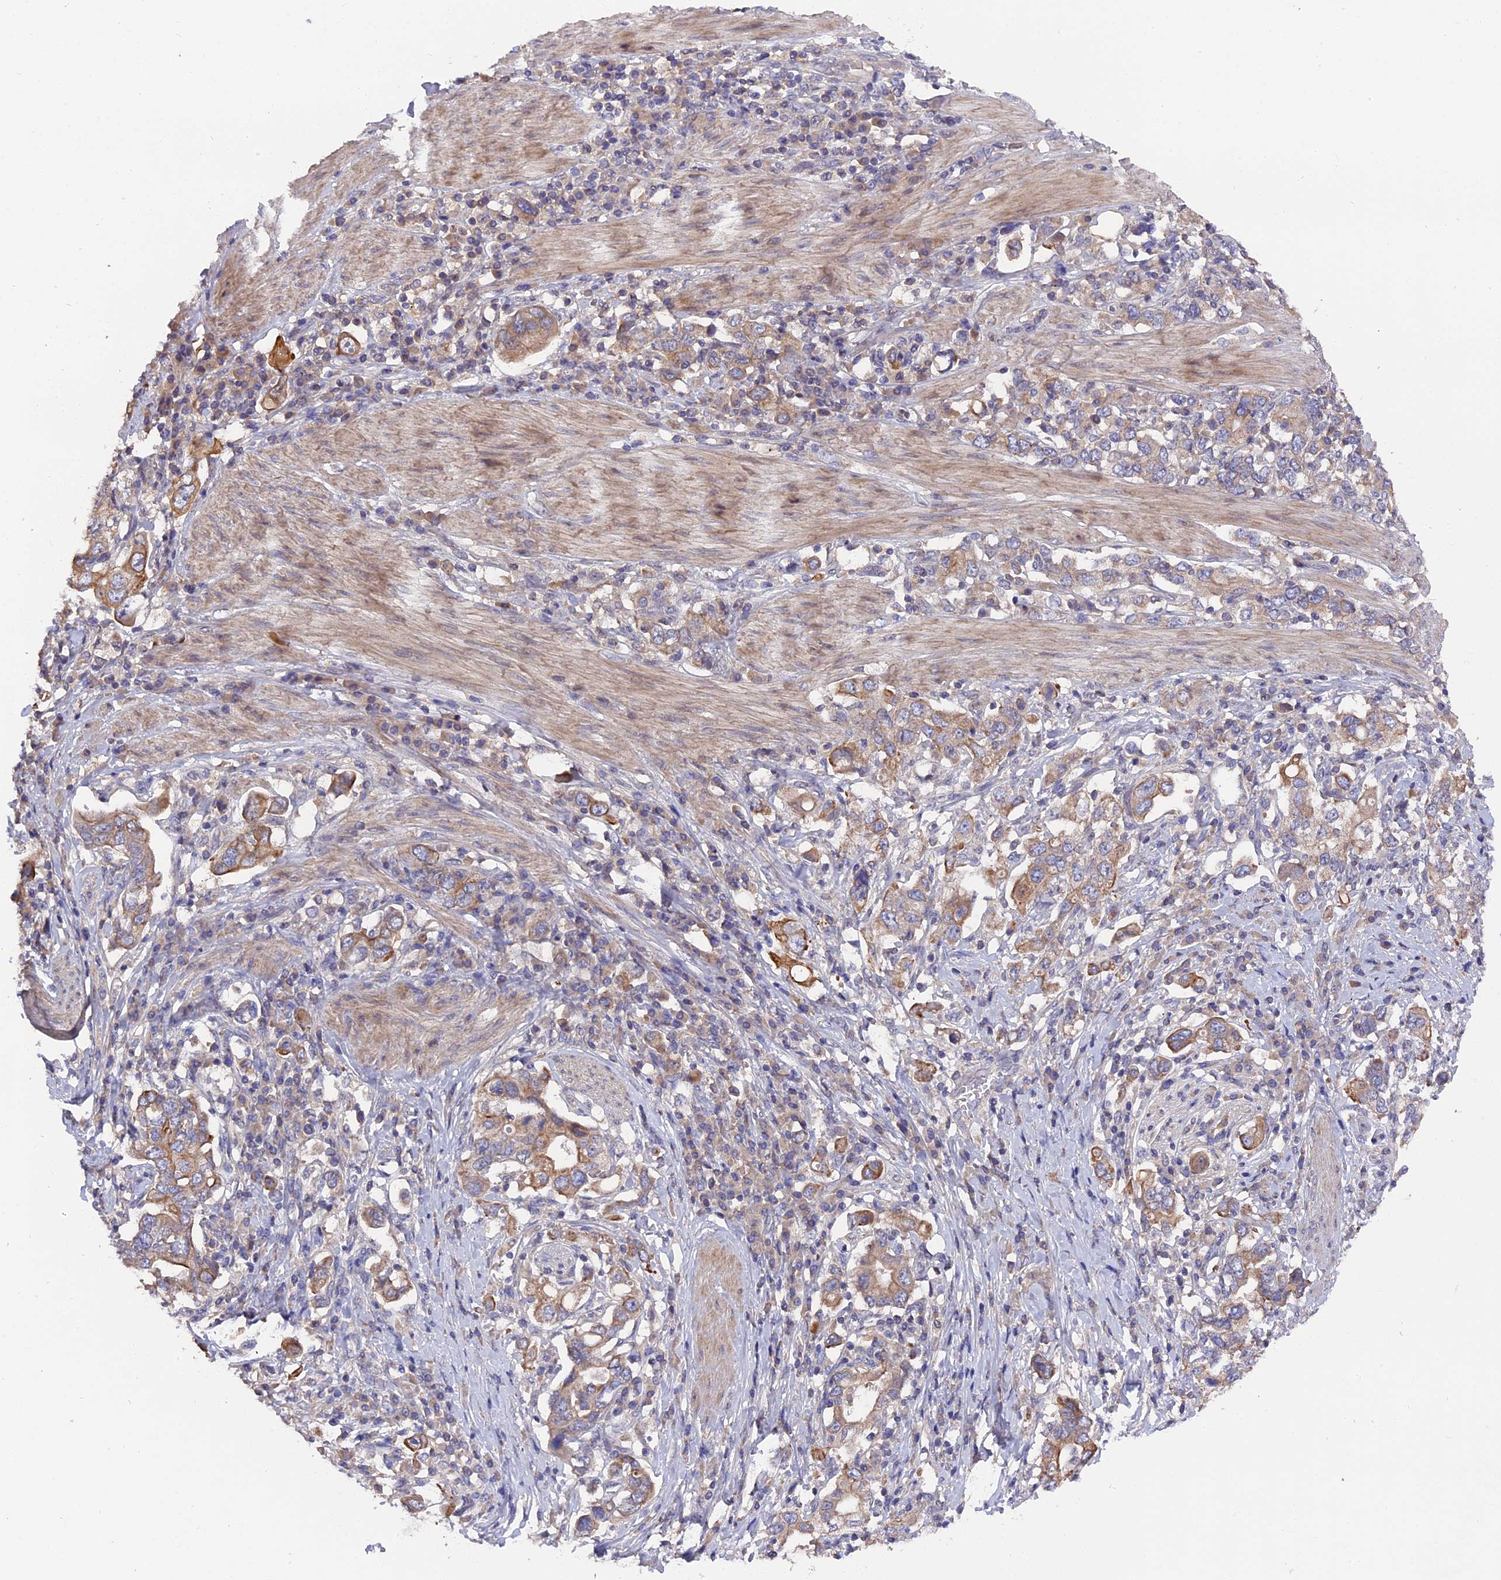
{"staining": {"intensity": "moderate", "quantity": ">75%", "location": "cytoplasmic/membranous"}, "tissue": "stomach cancer", "cell_type": "Tumor cells", "image_type": "cancer", "snomed": [{"axis": "morphology", "description": "Adenocarcinoma, NOS"}, {"axis": "topography", "description": "Stomach, upper"}, {"axis": "topography", "description": "Stomach"}], "caption": "A brown stain shows moderate cytoplasmic/membranous positivity of a protein in human stomach adenocarcinoma tumor cells. (DAB IHC, brown staining for protein, blue staining for nuclei).", "gene": "ZCCHC2", "patient": {"sex": "male", "age": 62}}